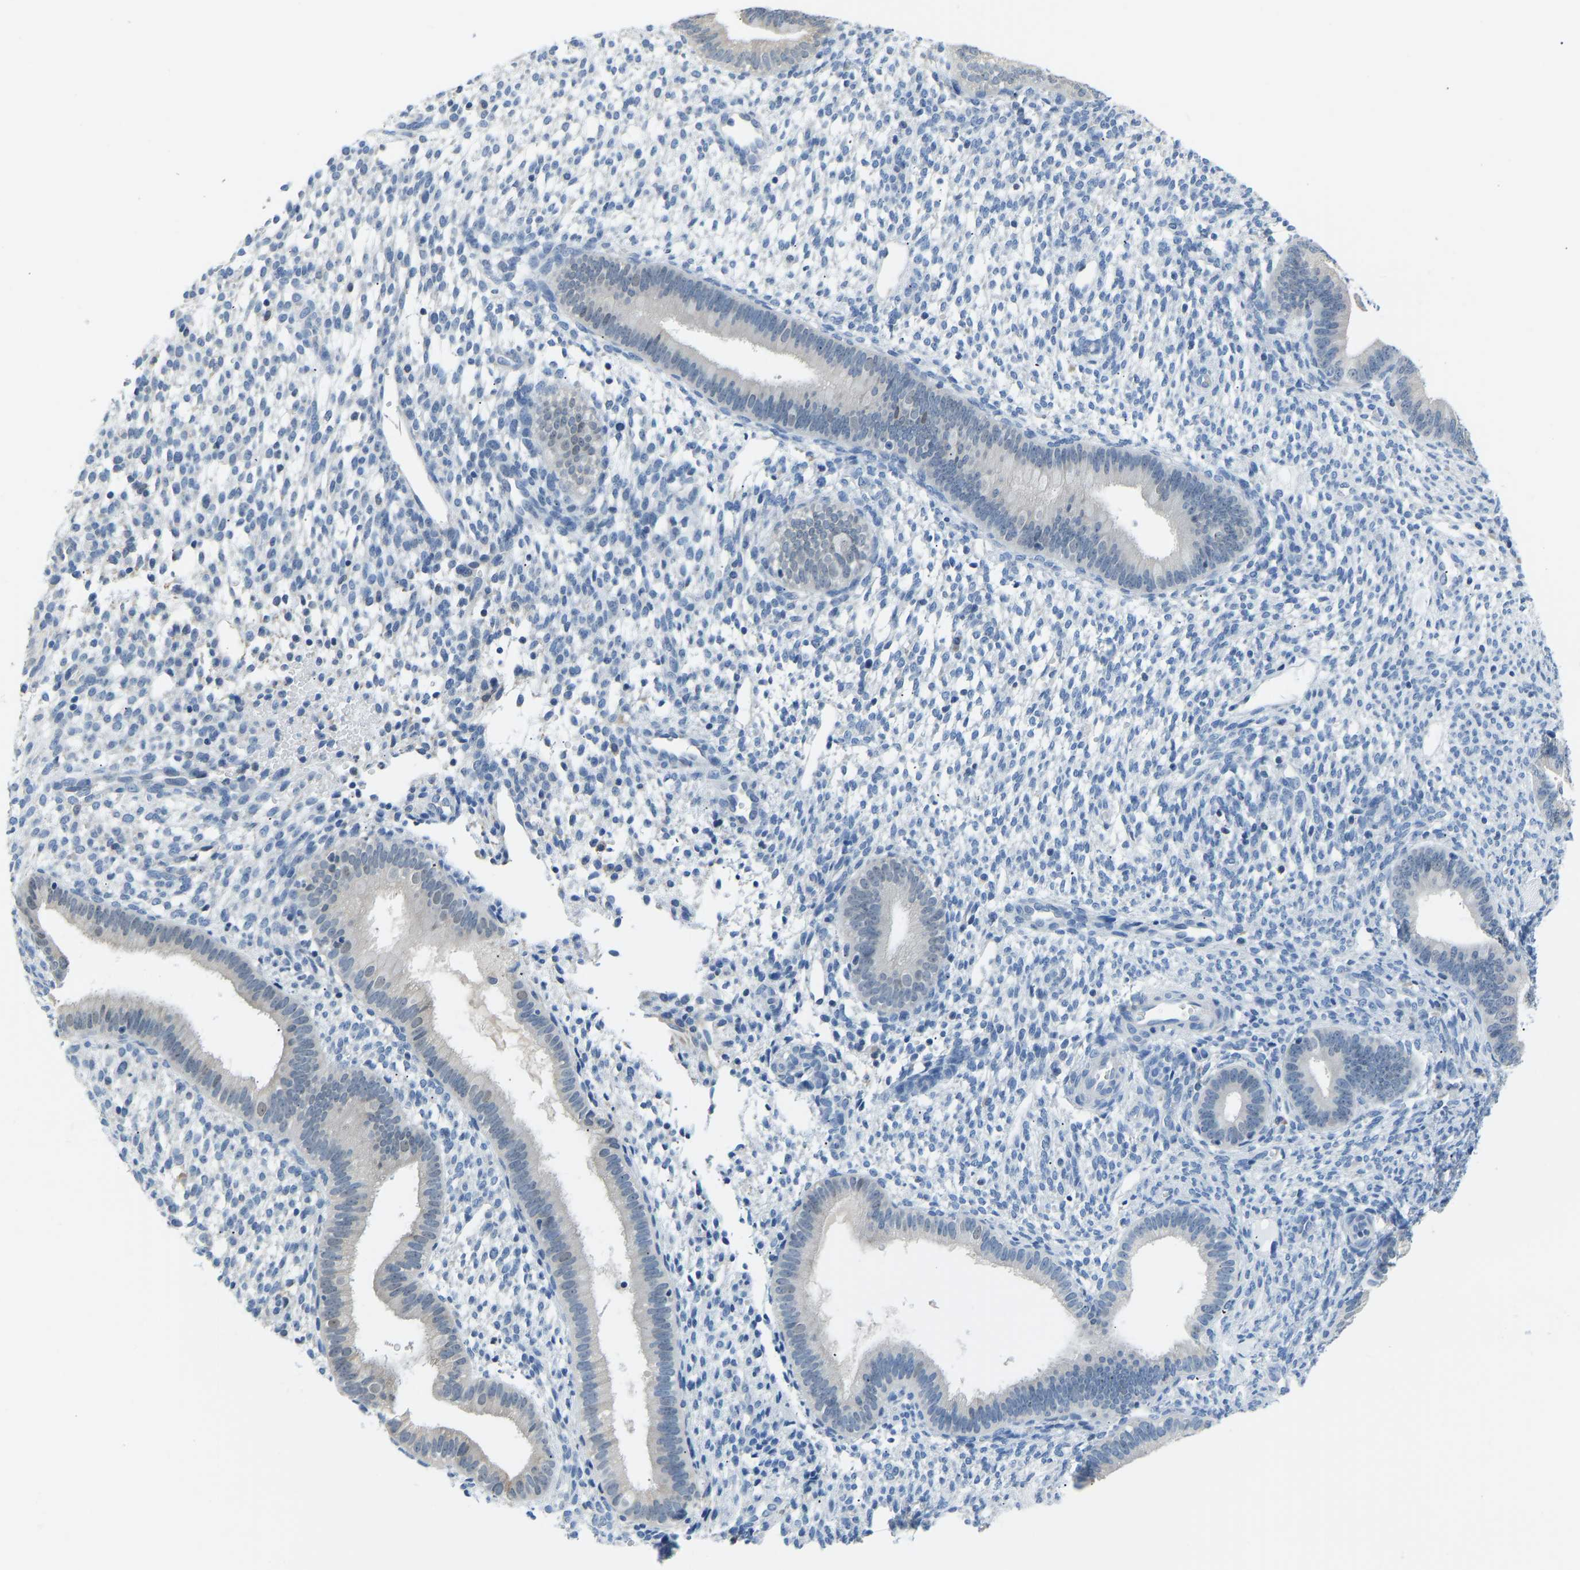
{"staining": {"intensity": "negative", "quantity": "none", "location": "none"}, "tissue": "endometrium", "cell_type": "Cells in endometrial stroma", "image_type": "normal", "snomed": [{"axis": "morphology", "description": "Normal tissue, NOS"}, {"axis": "topography", "description": "Endometrium"}], "caption": "There is no significant positivity in cells in endometrial stroma of endometrium.", "gene": "VRK1", "patient": {"sex": "female", "age": 46}}